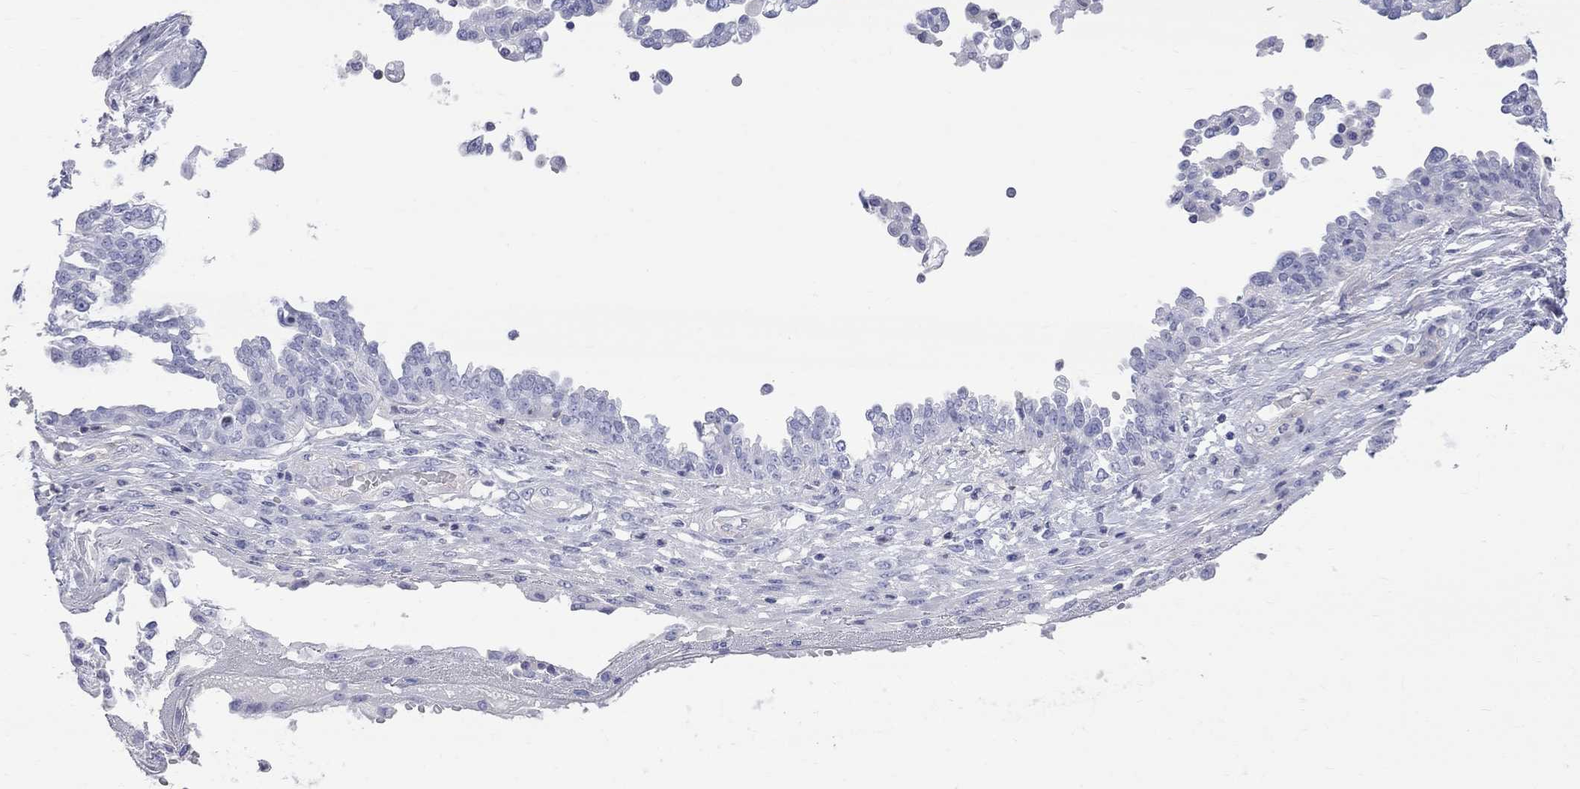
{"staining": {"intensity": "negative", "quantity": "none", "location": "none"}, "tissue": "ovarian cancer", "cell_type": "Tumor cells", "image_type": "cancer", "snomed": [{"axis": "morphology", "description": "Cystadenocarcinoma, serous, NOS"}, {"axis": "topography", "description": "Ovary"}], "caption": "Image shows no protein expression in tumor cells of ovarian serous cystadenocarcinoma tissue. Nuclei are stained in blue.", "gene": "S100A3", "patient": {"sex": "female", "age": 67}}